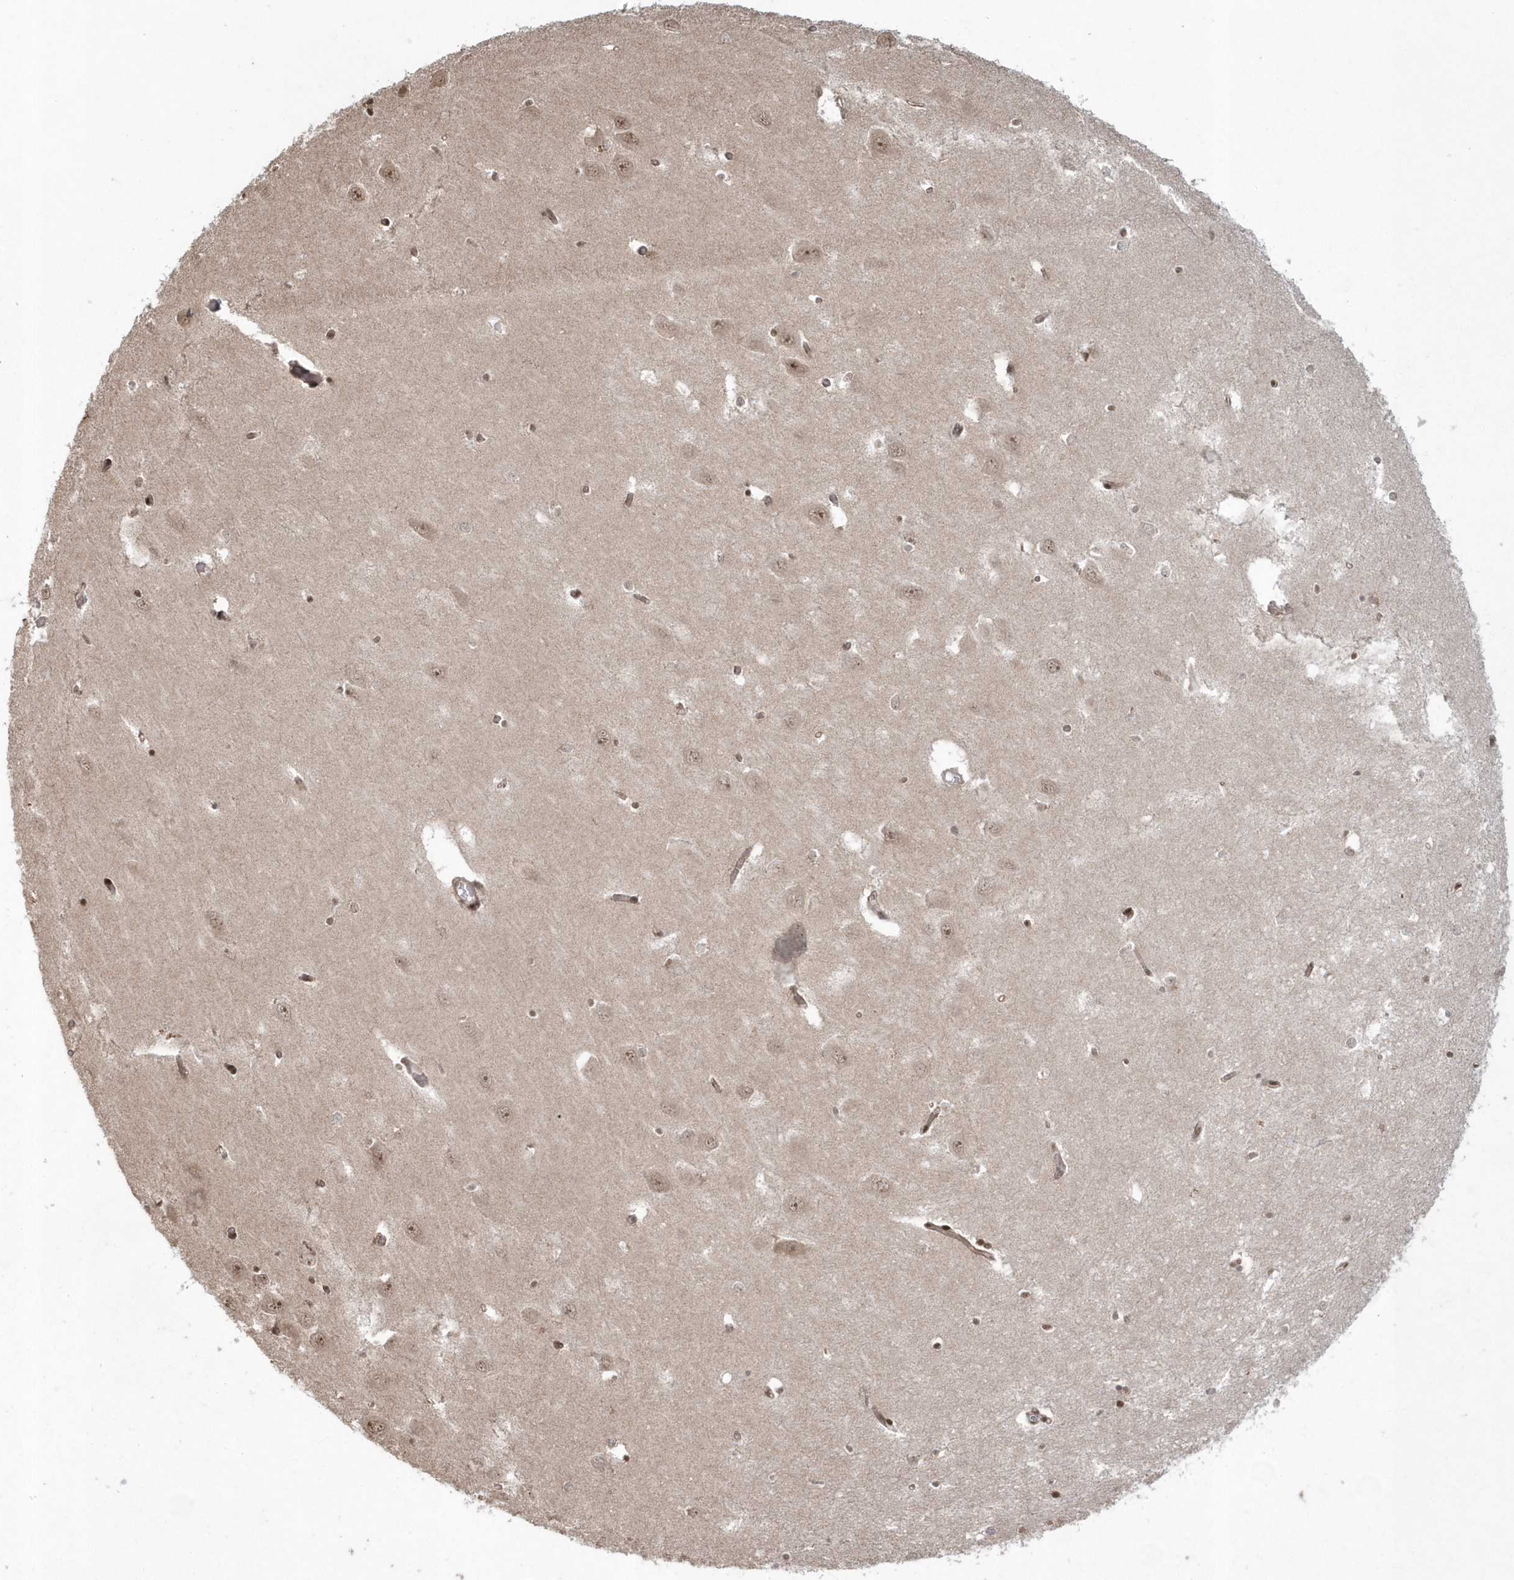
{"staining": {"intensity": "moderate", "quantity": ">75%", "location": "nuclear"}, "tissue": "hippocampus", "cell_type": "Glial cells", "image_type": "normal", "snomed": [{"axis": "morphology", "description": "Normal tissue, NOS"}, {"axis": "topography", "description": "Hippocampus"}], "caption": "Moderate nuclear expression for a protein is present in approximately >75% of glial cells of benign hippocampus using immunohistochemistry.", "gene": "EPB41L4A", "patient": {"sex": "male", "age": 70}}